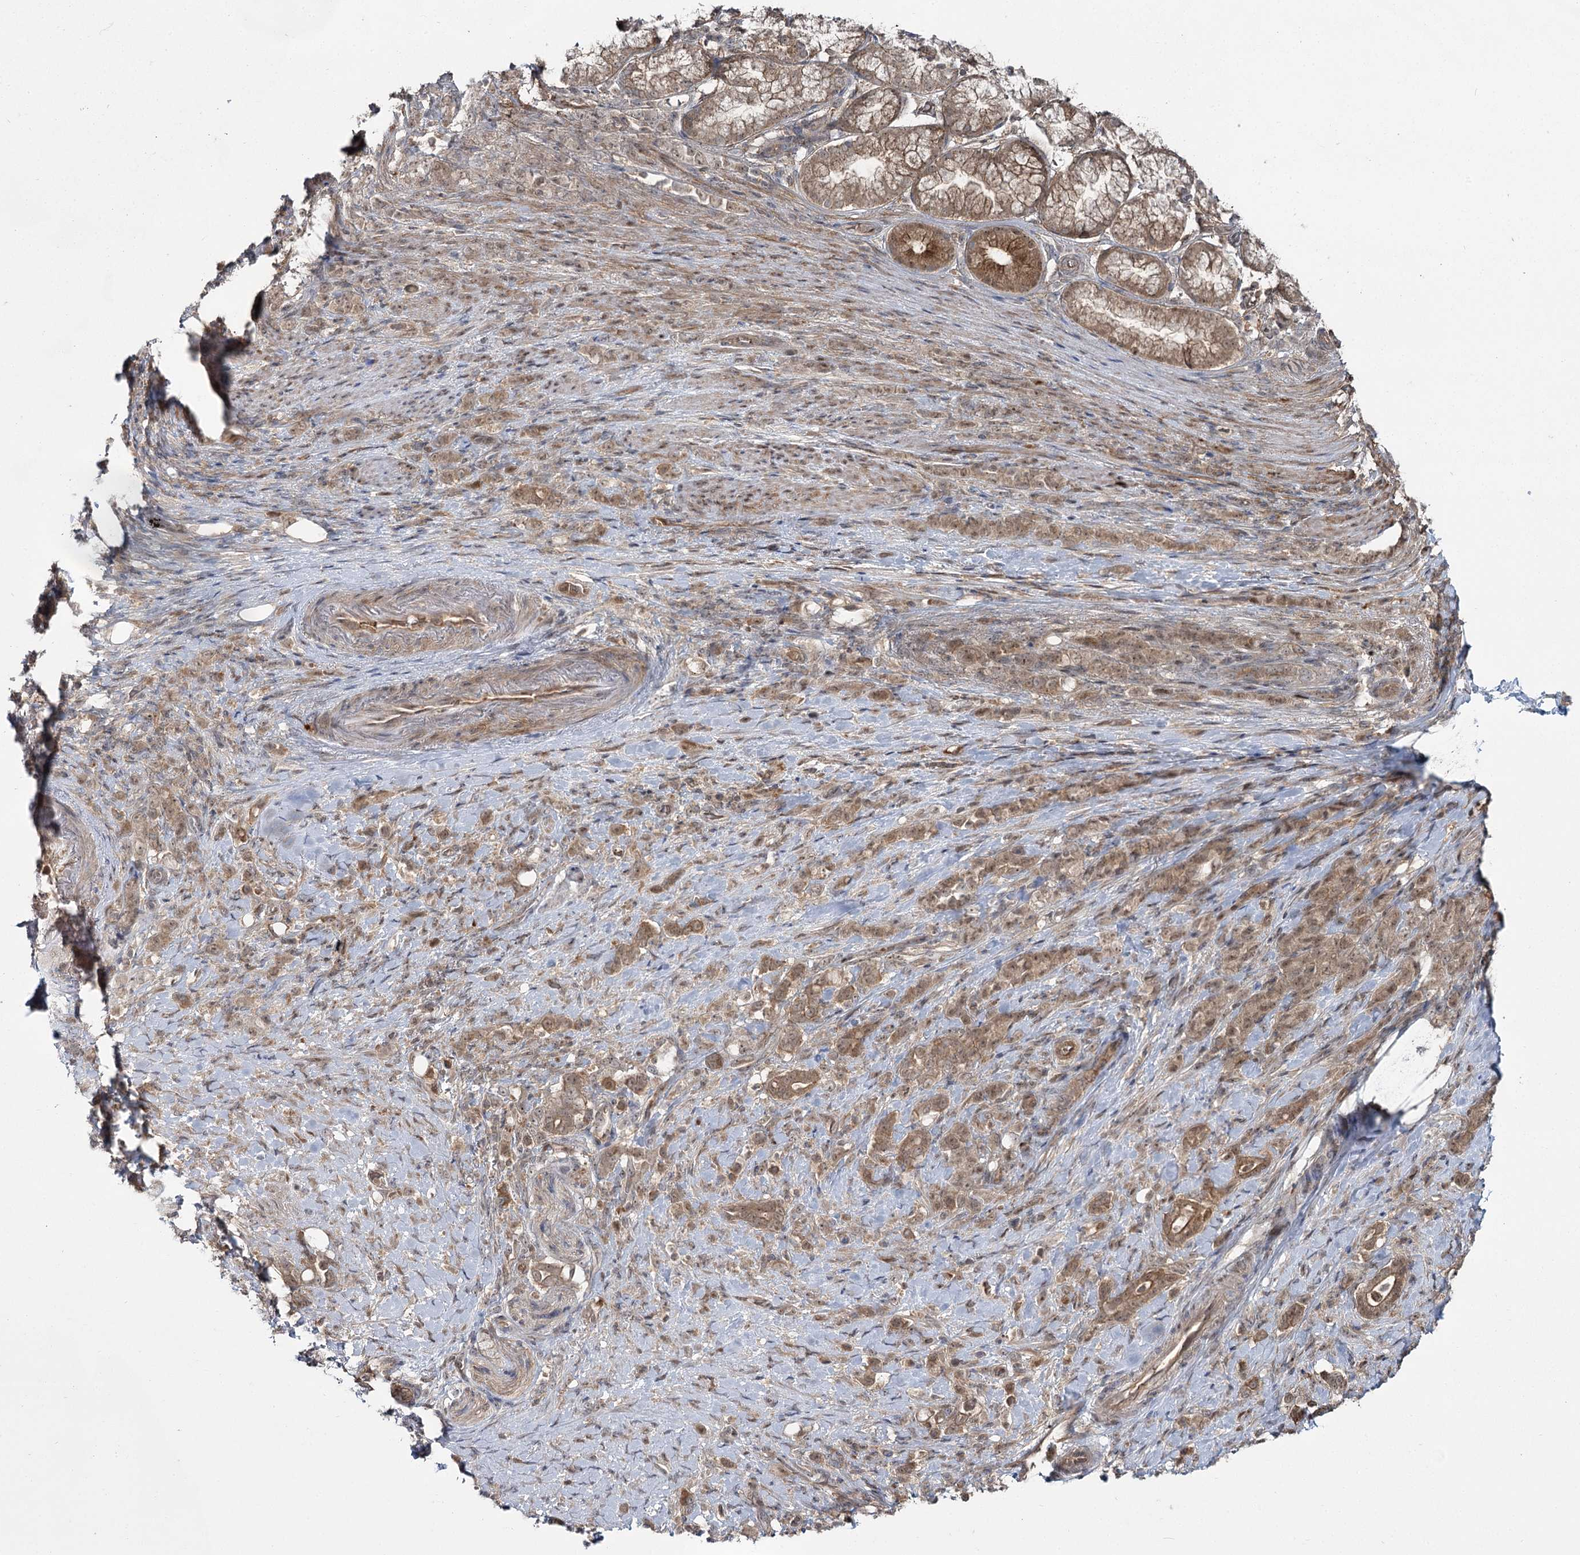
{"staining": {"intensity": "moderate", "quantity": ">75%", "location": "cytoplasmic/membranous"}, "tissue": "stomach cancer", "cell_type": "Tumor cells", "image_type": "cancer", "snomed": [{"axis": "morphology", "description": "Adenocarcinoma, NOS"}, {"axis": "topography", "description": "Stomach"}], "caption": "This histopathology image exhibits stomach cancer (adenocarcinoma) stained with immunohistochemistry to label a protein in brown. The cytoplasmic/membranous of tumor cells show moderate positivity for the protein. Nuclei are counter-stained blue.", "gene": "WDR44", "patient": {"sex": "female", "age": 79}}